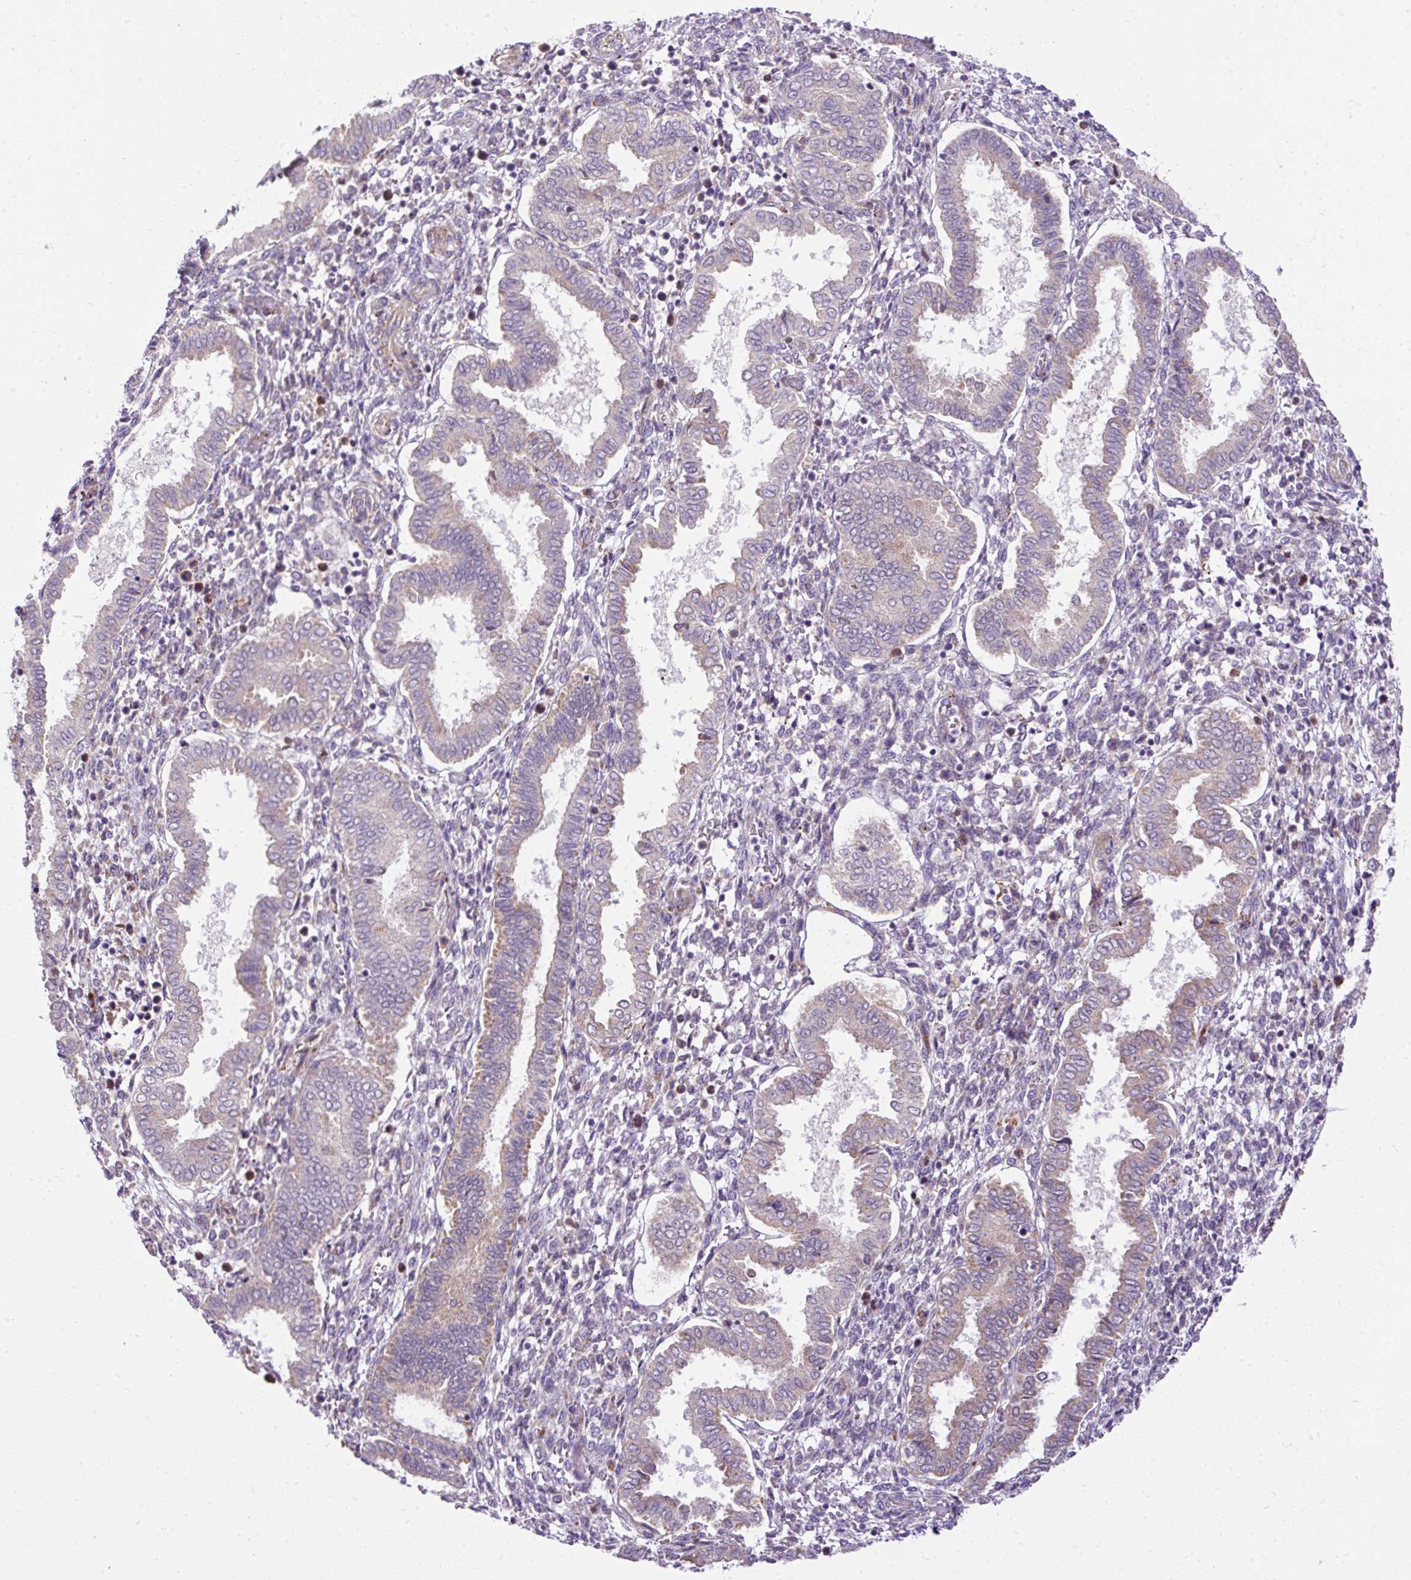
{"staining": {"intensity": "negative", "quantity": "none", "location": "none"}, "tissue": "endometrium", "cell_type": "Cells in endometrial stroma", "image_type": "normal", "snomed": [{"axis": "morphology", "description": "Normal tissue, NOS"}, {"axis": "topography", "description": "Endometrium"}], "caption": "Immunohistochemical staining of normal human endometrium exhibits no significant expression in cells in endometrial stroma.", "gene": "FMC1", "patient": {"sex": "female", "age": 24}}